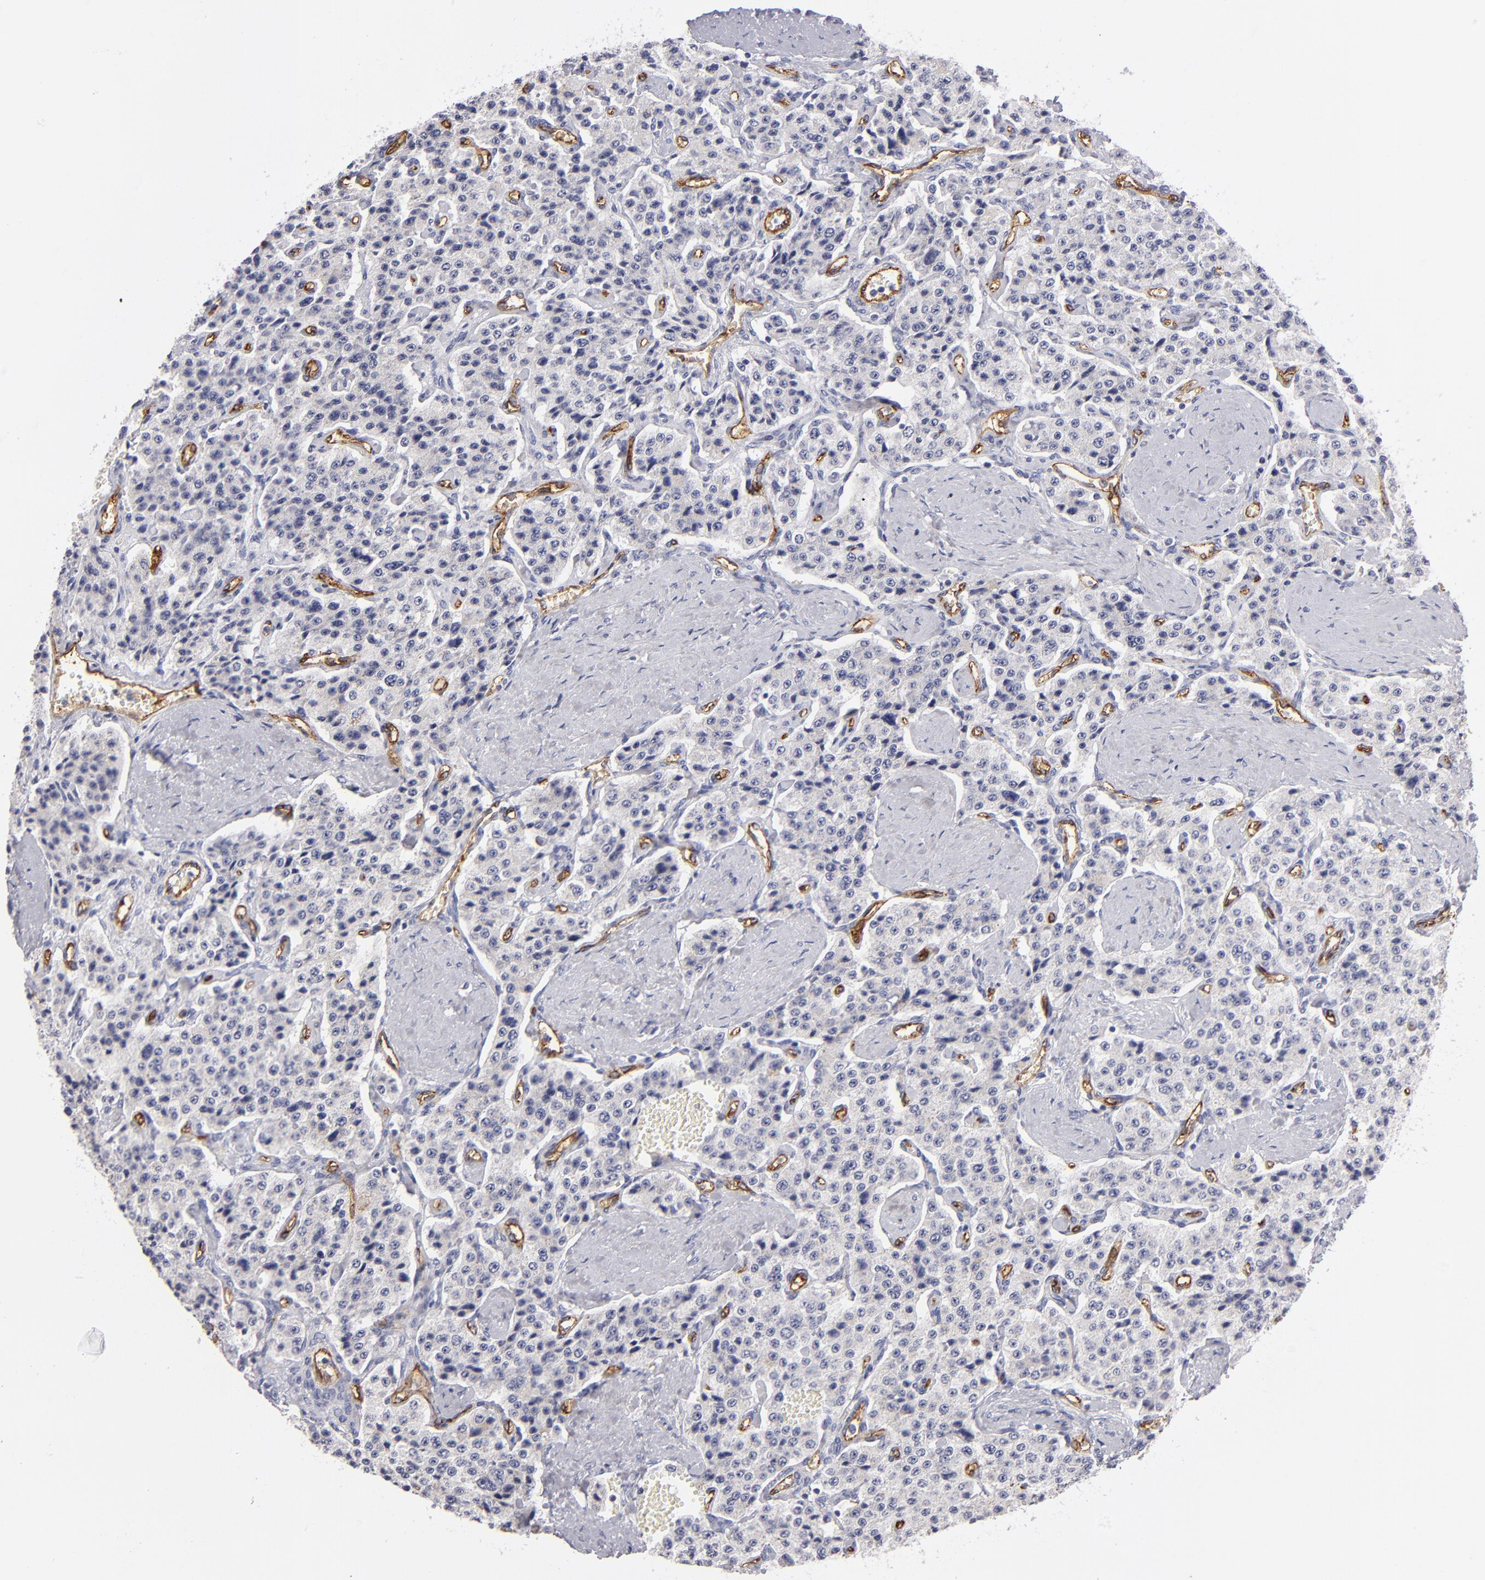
{"staining": {"intensity": "negative", "quantity": "none", "location": "none"}, "tissue": "carcinoid", "cell_type": "Tumor cells", "image_type": "cancer", "snomed": [{"axis": "morphology", "description": "Carcinoid, malignant, NOS"}, {"axis": "topography", "description": "Small intestine"}], "caption": "An image of carcinoid stained for a protein exhibits no brown staining in tumor cells.", "gene": "PLVAP", "patient": {"sex": "male", "age": 52}}